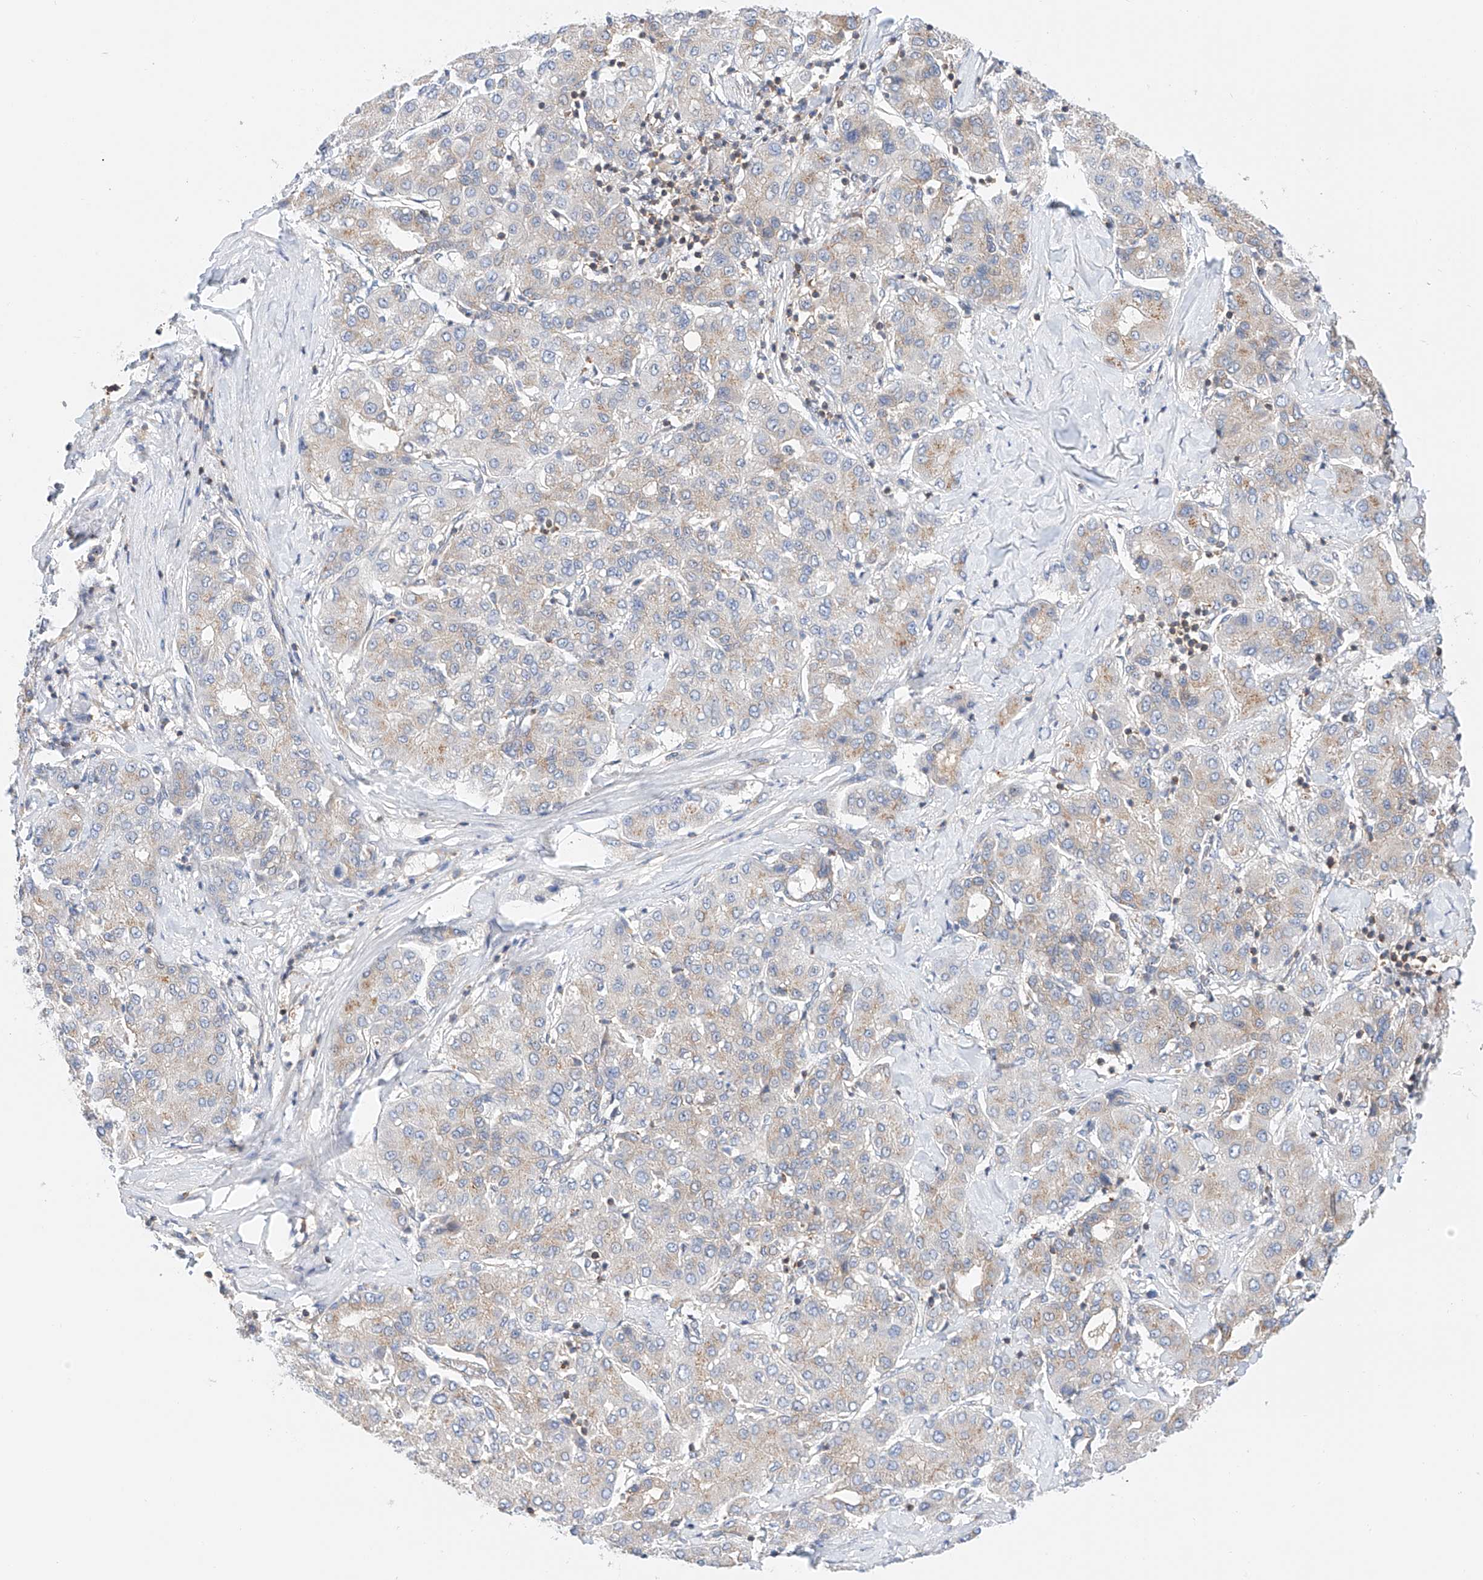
{"staining": {"intensity": "weak", "quantity": "<25%", "location": "cytoplasmic/membranous"}, "tissue": "liver cancer", "cell_type": "Tumor cells", "image_type": "cancer", "snomed": [{"axis": "morphology", "description": "Carcinoma, Hepatocellular, NOS"}, {"axis": "topography", "description": "Liver"}], "caption": "Protein analysis of liver cancer (hepatocellular carcinoma) reveals no significant positivity in tumor cells.", "gene": "MFN2", "patient": {"sex": "male", "age": 65}}